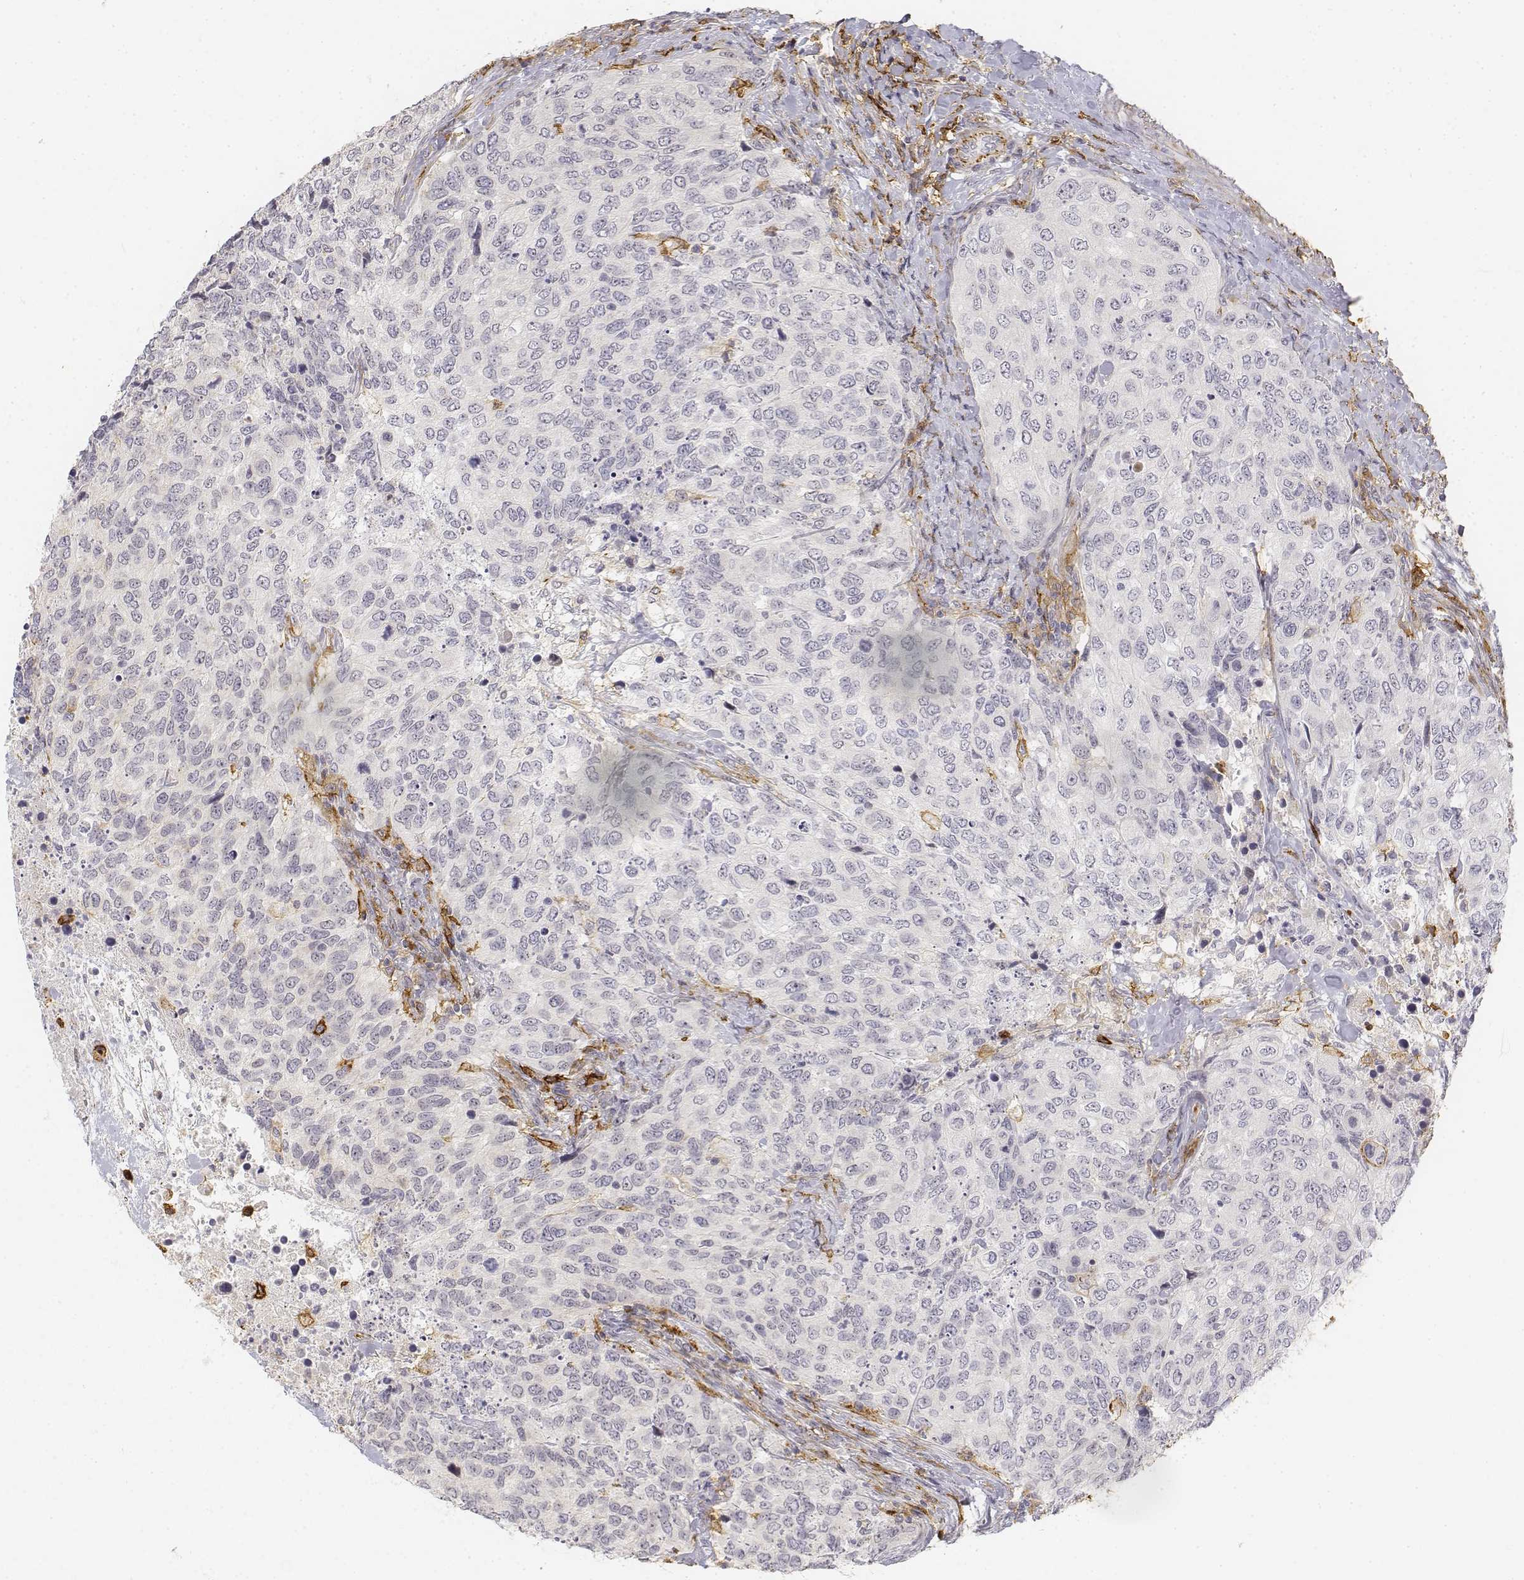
{"staining": {"intensity": "negative", "quantity": "none", "location": "none"}, "tissue": "urothelial cancer", "cell_type": "Tumor cells", "image_type": "cancer", "snomed": [{"axis": "morphology", "description": "Urothelial carcinoma, High grade"}, {"axis": "topography", "description": "Urinary bladder"}], "caption": "A photomicrograph of high-grade urothelial carcinoma stained for a protein shows no brown staining in tumor cells.", "gene": "CD14", "patient": {"sex": "female", "age": 78}}